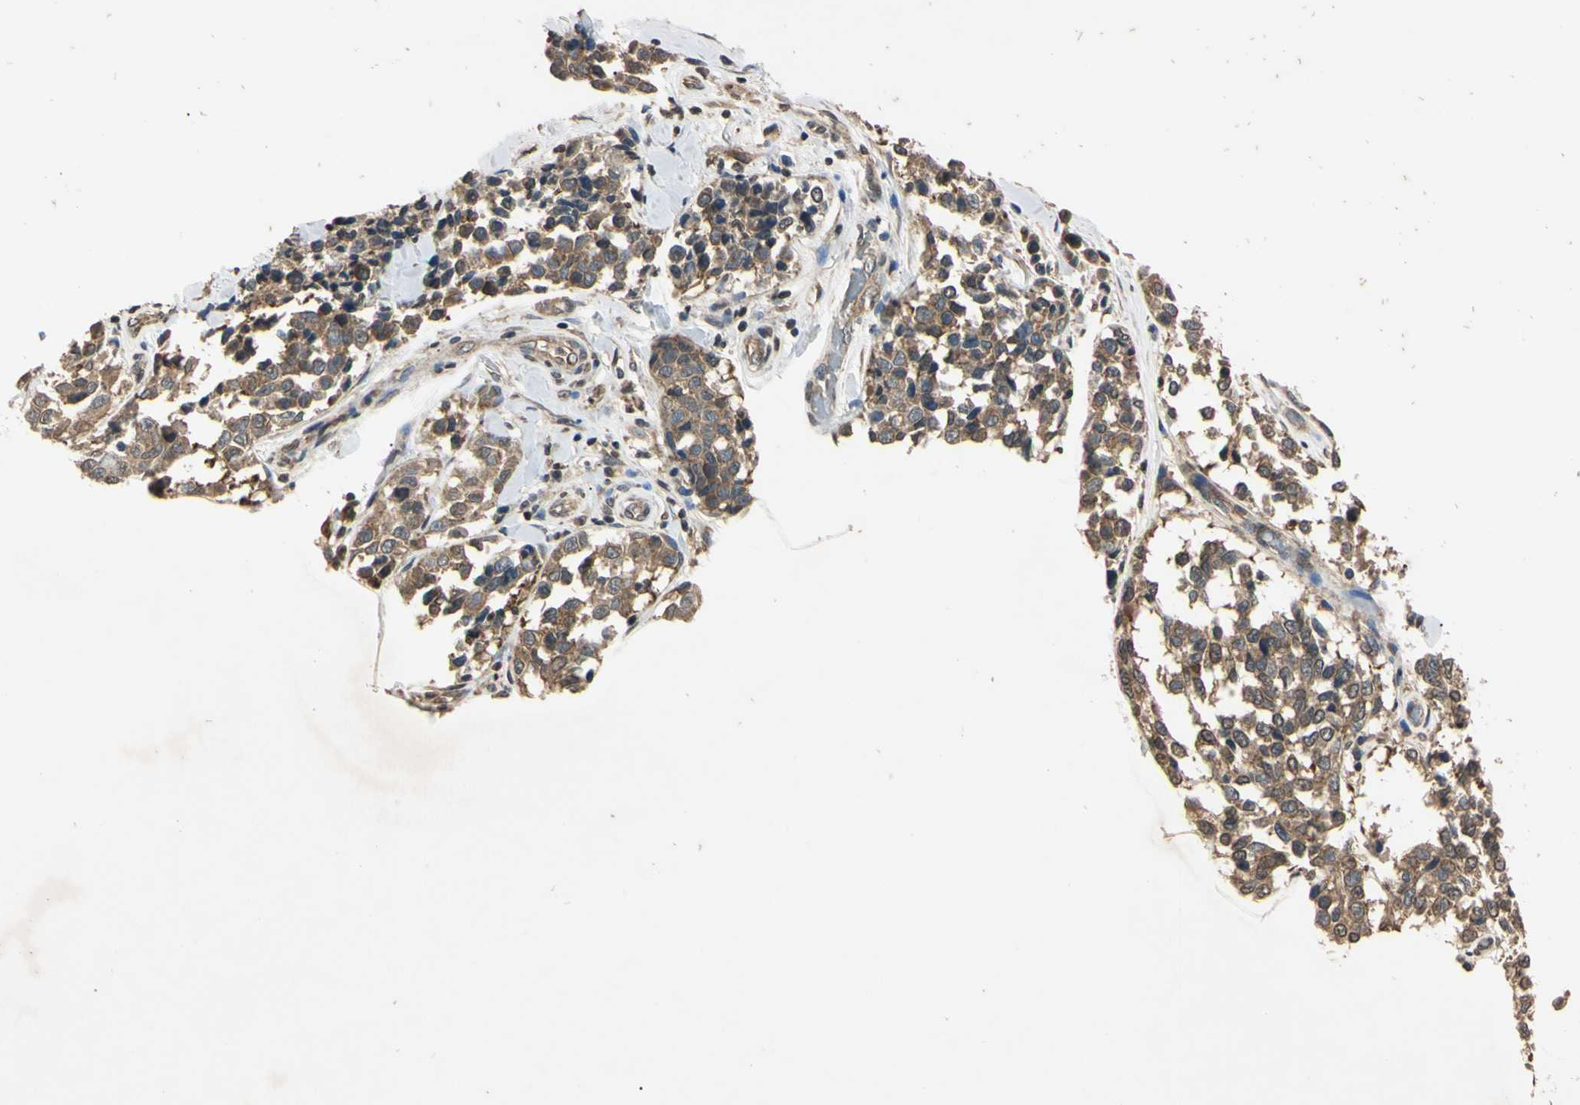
{"staining": {"intensity": "moderate", "quantity": ">75%", "location": "cytoplasmic/membranous"}, "tissue": "melanoma", "cell_type": "Tumor cells", "image_type": "cancer", "snomed": [{"axis": "morphology", "description": "Malignant melanoma, NOS"}, {"axis": "topography", "description": "Skin"}], "caption": "Moderate cytoplasmic/membranous protein staining is seen in approximately >75% of tumor cells in melanoma.", "gene": "EPN1", "patient": {"sex": "female", "age": 64}}